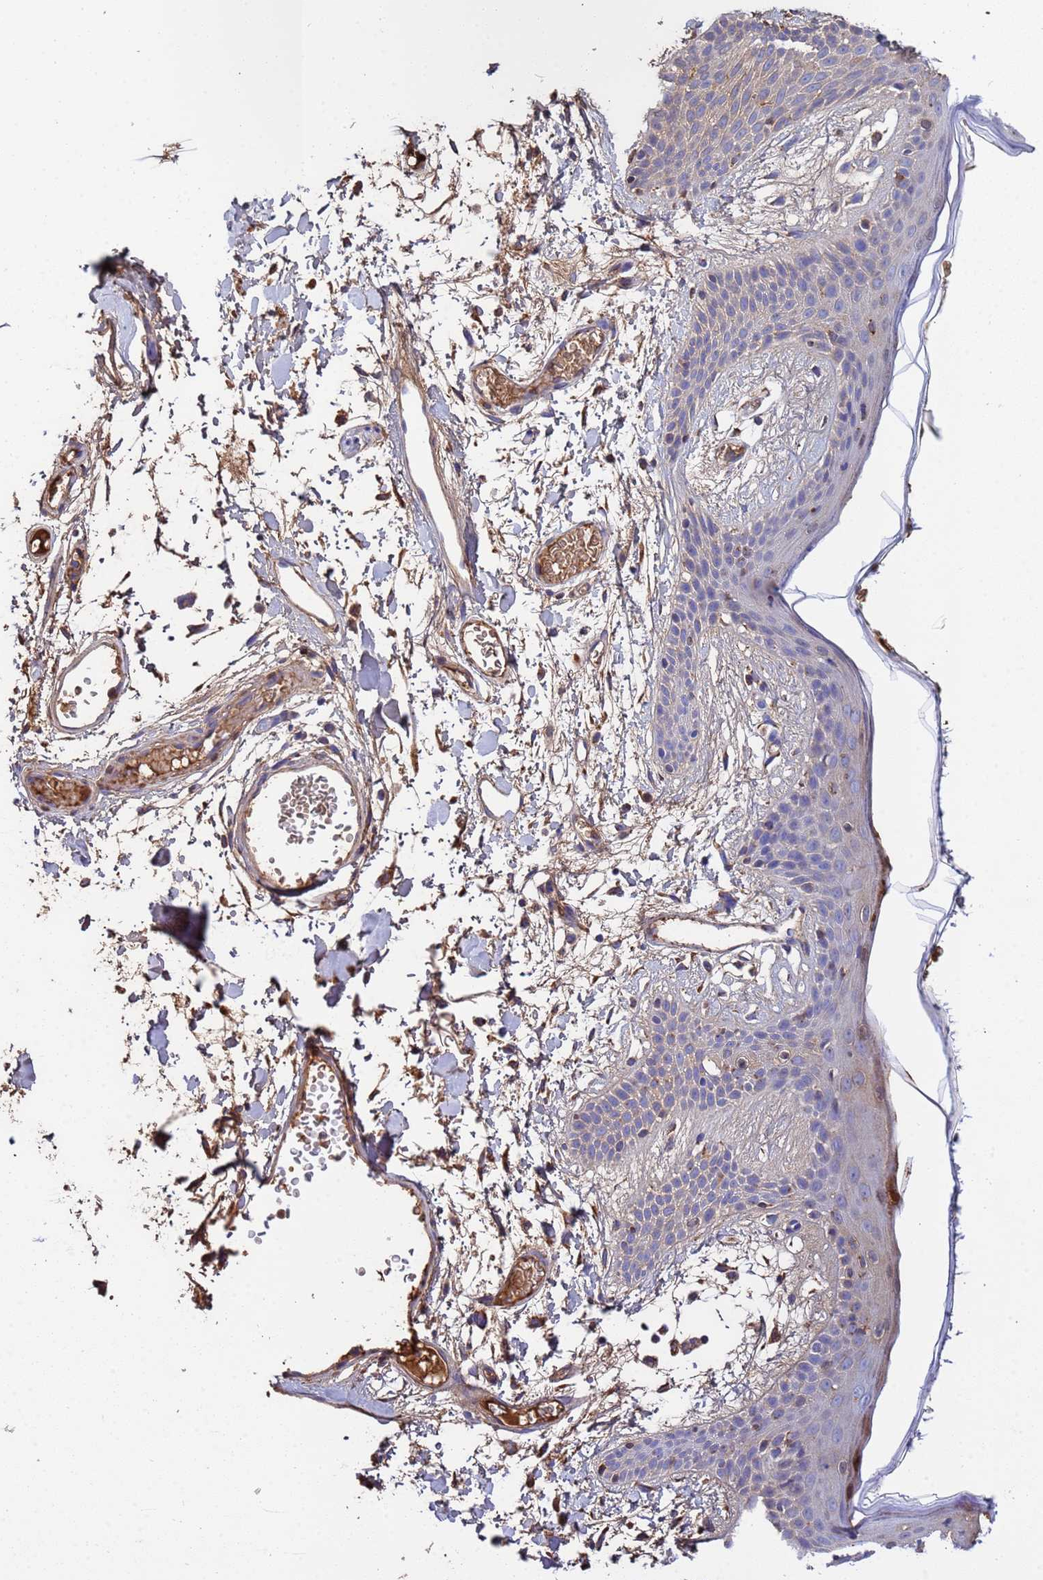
{"staining": {"intensity": "moderate", "quantity": "25%-75%", "location": "cytoplasmic/membranous"}, "tissue": "skin", "cell_type": "Fibroblasts", "image_type": "normal", "snomed": [{"axis": "morphology", "description": "Normal tissue, NOS"}, {"axis": "topography", "description": "Skin"}], "caption": "Fibroblasts display medium levels of moderate cytoplasmic/membranous positivity in about 25%-75% of cells in benign skin.", "gene": "GLUD1", "patient": {"sex": "male", "age": 79}}